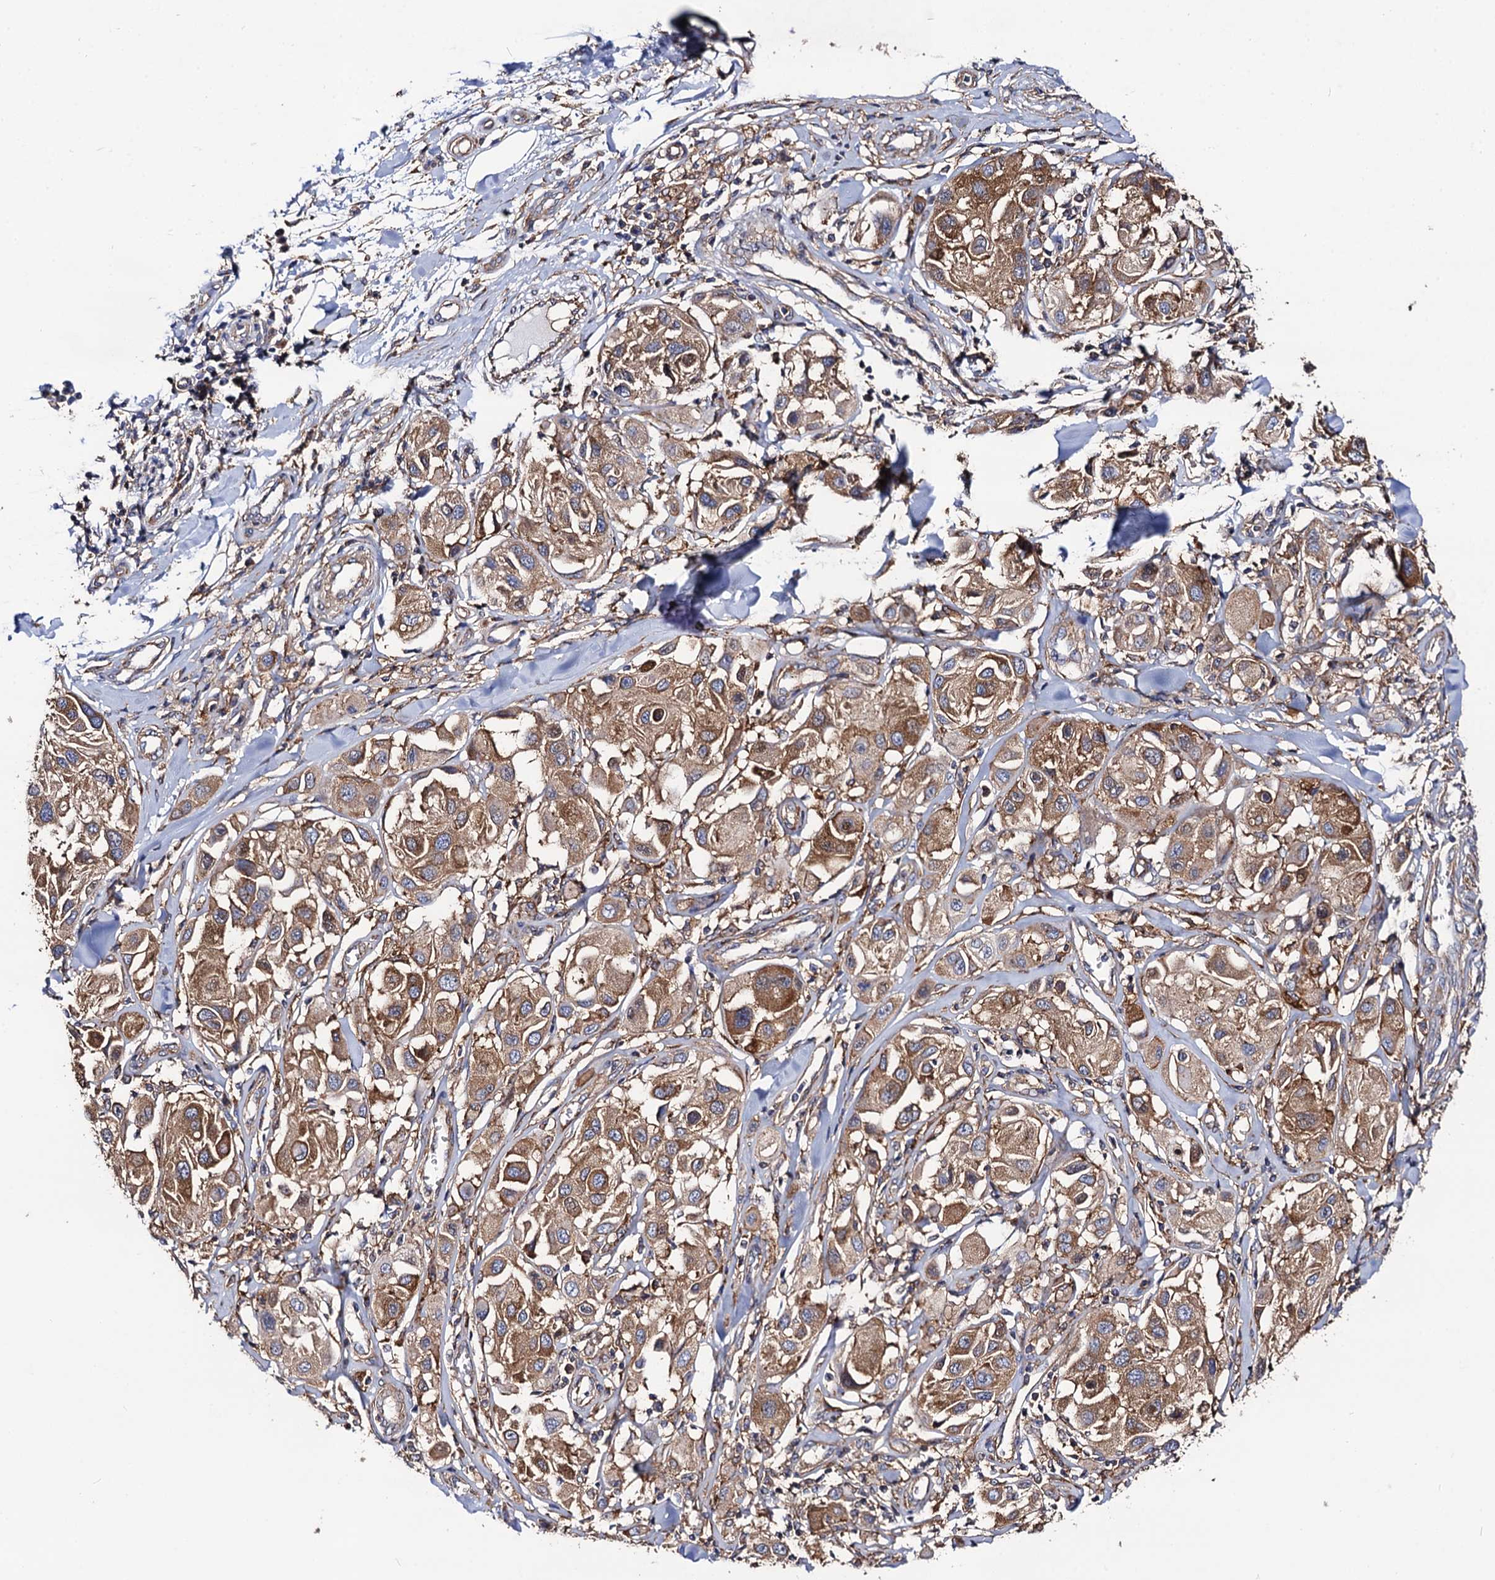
{"staining": {"intensity": "moderate", "quantity": ">75%", "location": "cytoplasmic/membranous"}, "tissue": "melanoma", "cell_type": "Tumor cells", "image_type": "cancer", "snomed": [{"axis": "morphology", "description": "Malignant melanoma, Metastatic site"}, {"axis": "topography", "description": "Skin"}], "caption": "IHC staining of melanoma, which reveals medium levels of moderate cytoplasmic/membranous staining in about >75% of tumor cells indicating moderate cytoplasmic/membranous protein positivity. The staining was performed using DAB (3,3'-diaminobenzidine) (brown) for protein detection and nuclei were counterstained in hematoxylin (blue).", "gene": "DYDC1", "patient": {"sex": "male", "age": 41}}